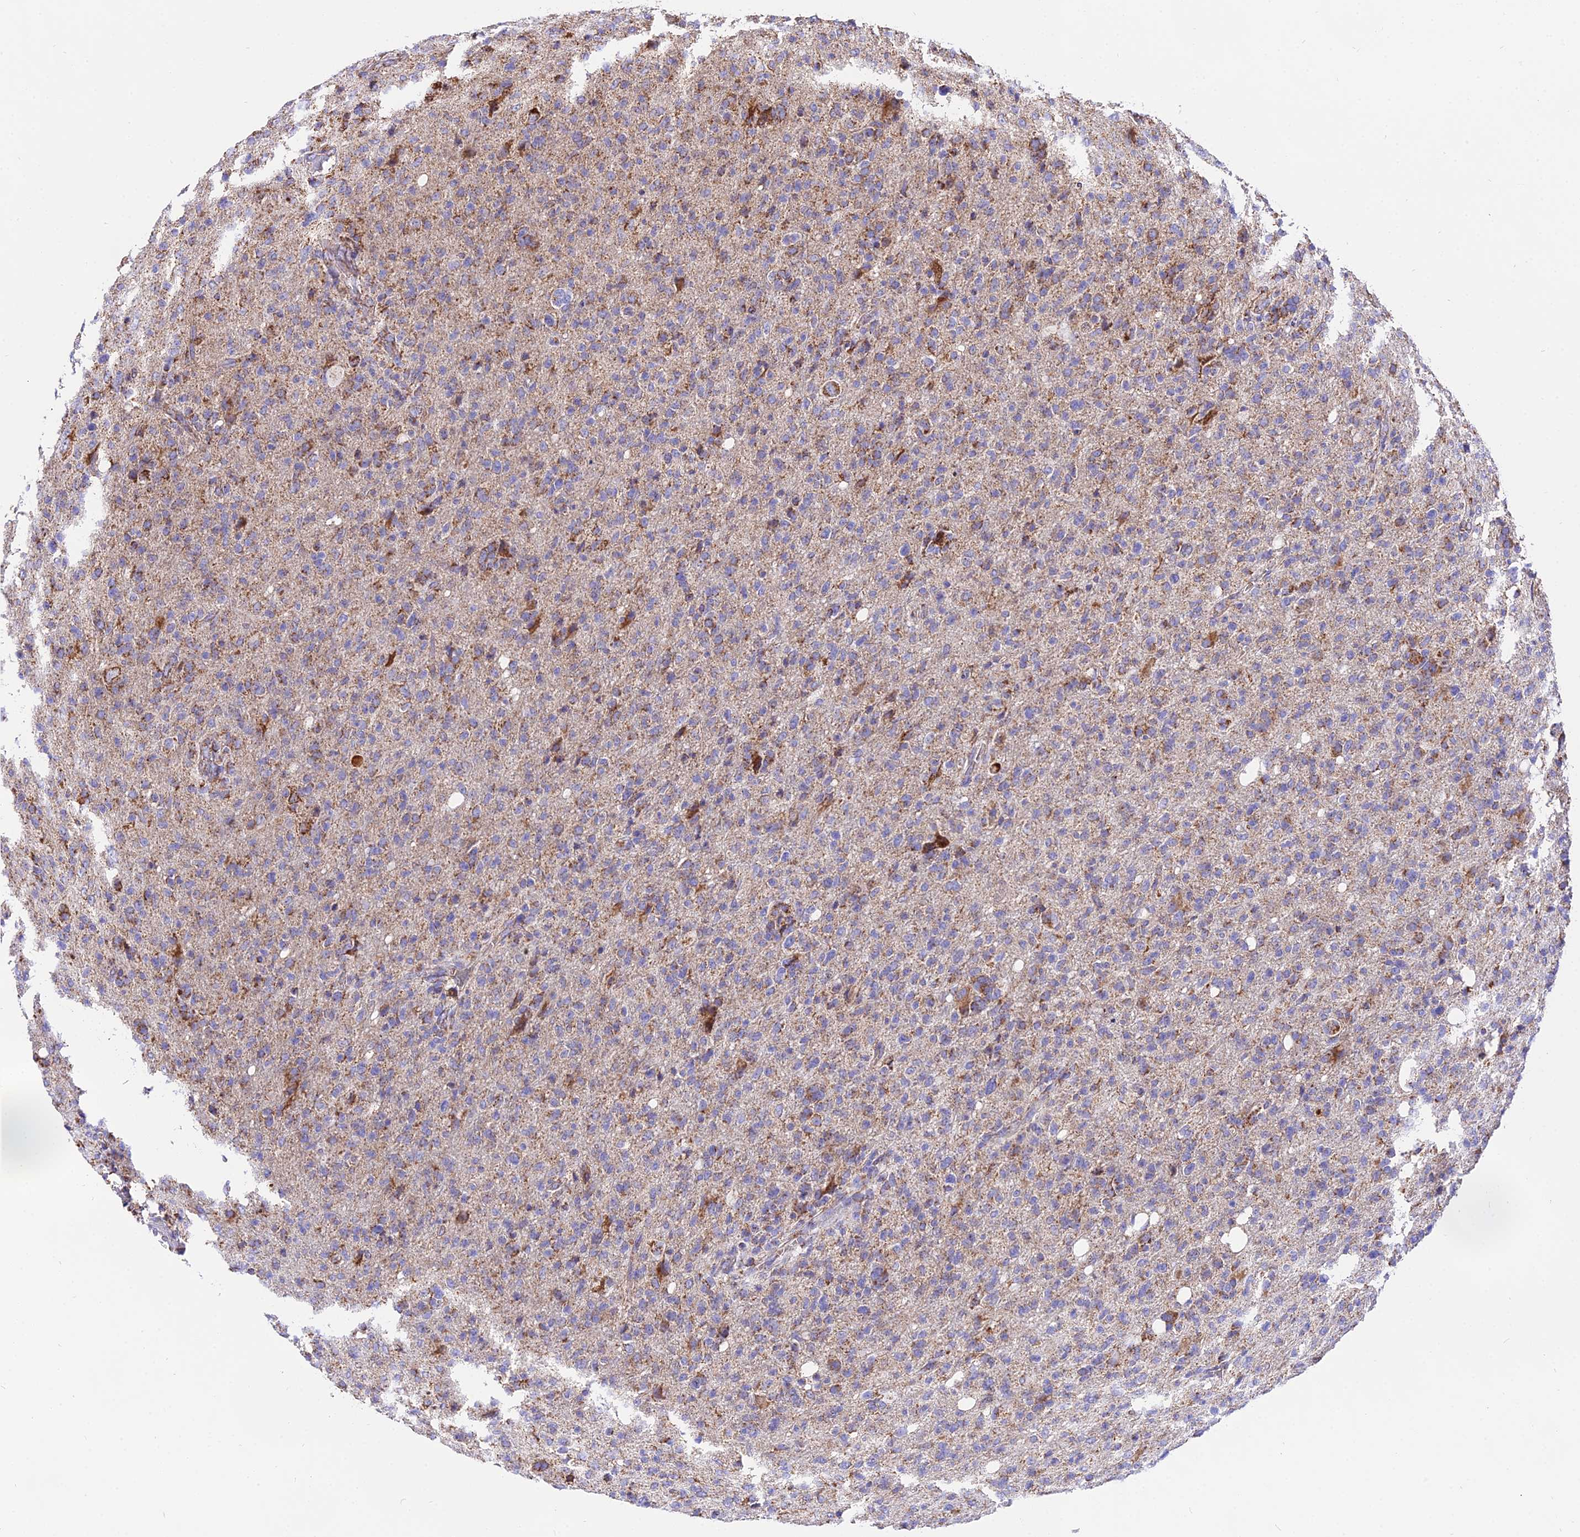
{"staining": {"intensity": "moderate", "quantity": "<25%", "location": "cytoplasmic/membranous"}, "tissue": "glioma", "cell_type": "Tumor cells", "image_type": "cancer", "snomed": [{"axis": "morphology", "description": "Glioma, malignant, High grade"}, {"axis": "topography", "description": "Brain"}], "caption": "Immunohistochemical staining of glioma reveals low levels of moderate cytoplasmic/membranous protein positivity in approximately <25% of tumor cells.", "gene": "ATP5PD", "patient": {"sex": "female", "age": 57}}